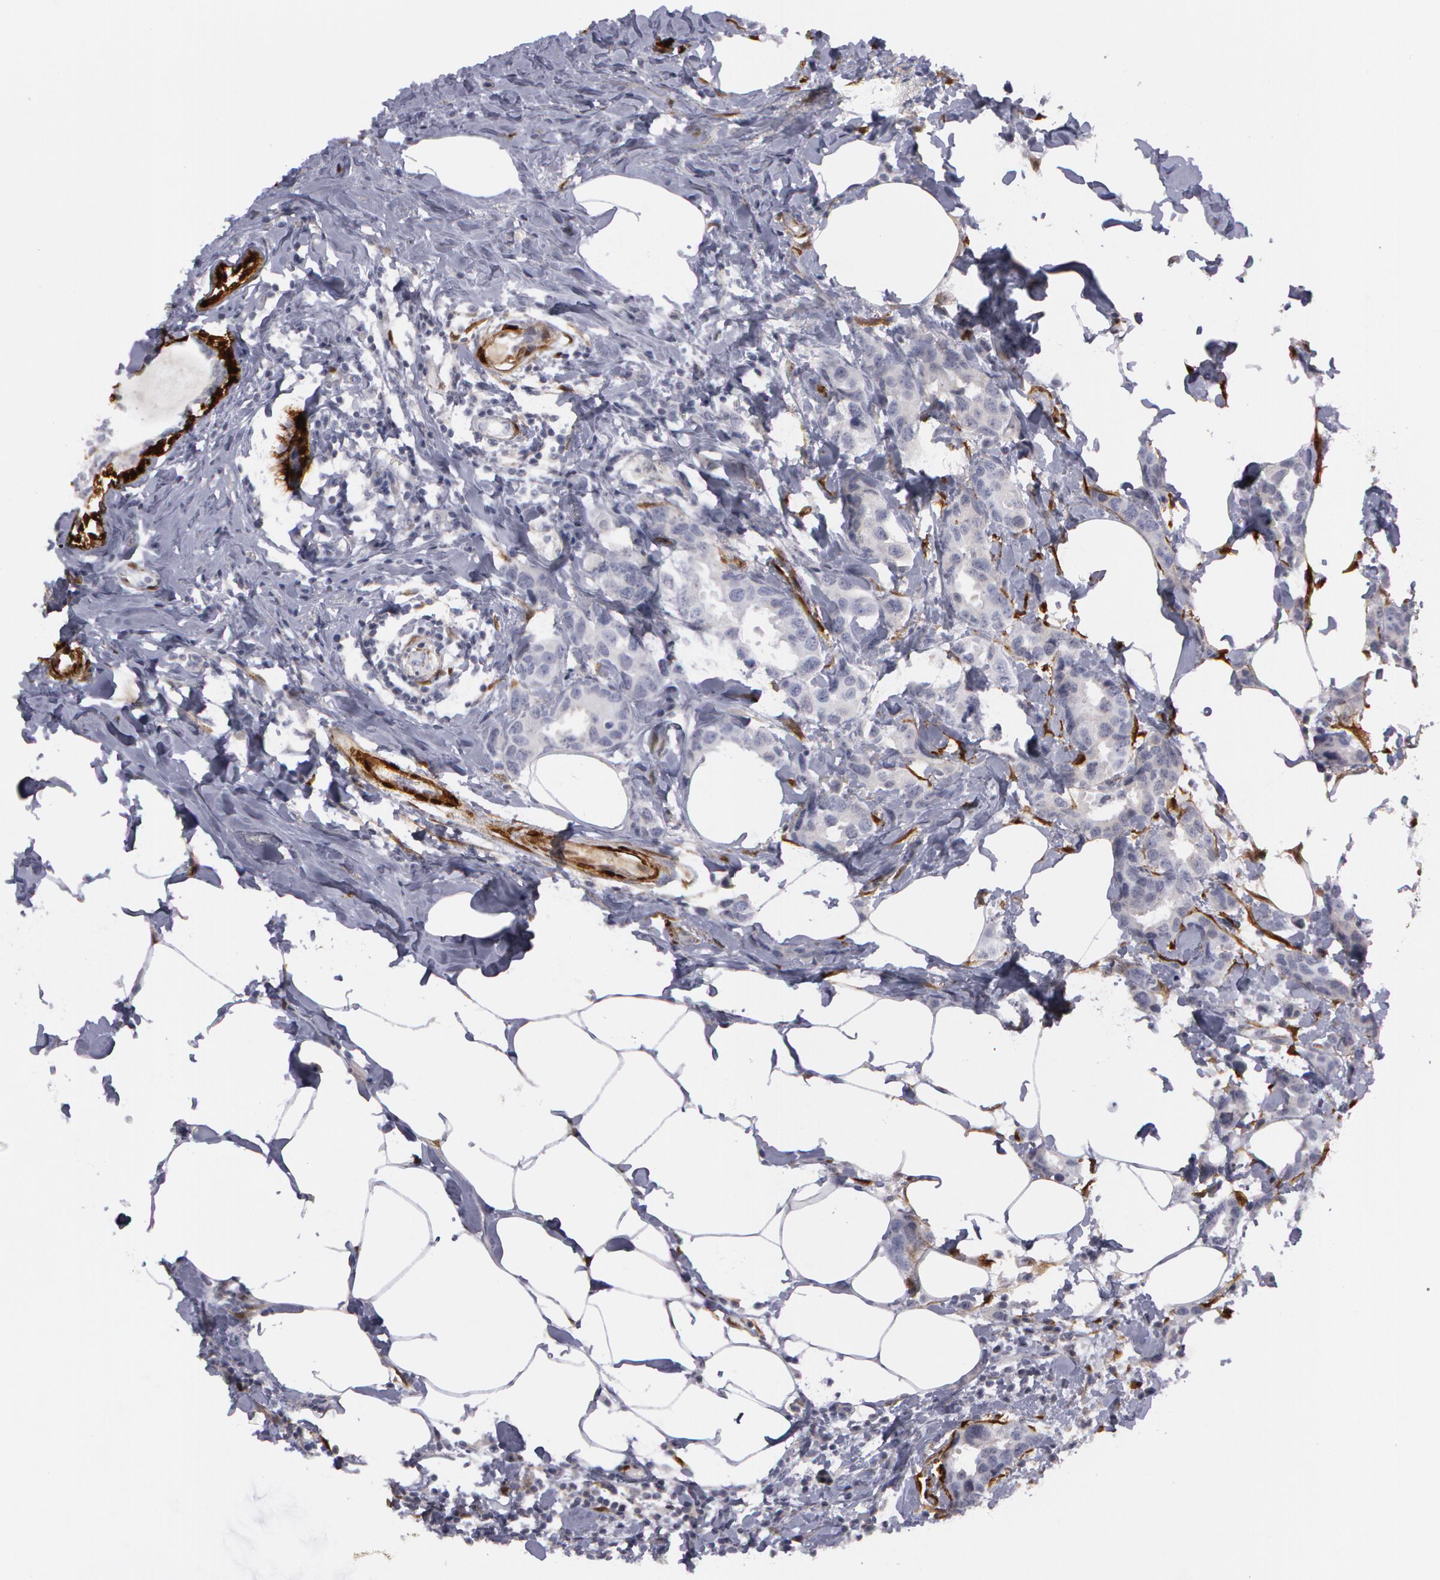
{"staining": {"intensity": "negative", "quantity": "none", "location": "none"}, "tissue": "breast cancer", "cell_type": "Tumor cells", "image_type": "cancer", "snomed": [{"axis": "morphology", "description": "Normal tissue, NOS"}, {"axis": "morphology", "description": "Duct carcinoma"}, {"axis": "topography", "description": "Breast"}], "caption": "Image shows no protein positivity in tumor cells of breast infiltrating ductal carcinoma tissue. (Brightfield microscopy of DAB (3,3'-diaminobenzidine) IHC at high magnification).", "gene": "TAGLN", "patient": {"sex": "female", "age": 50}}